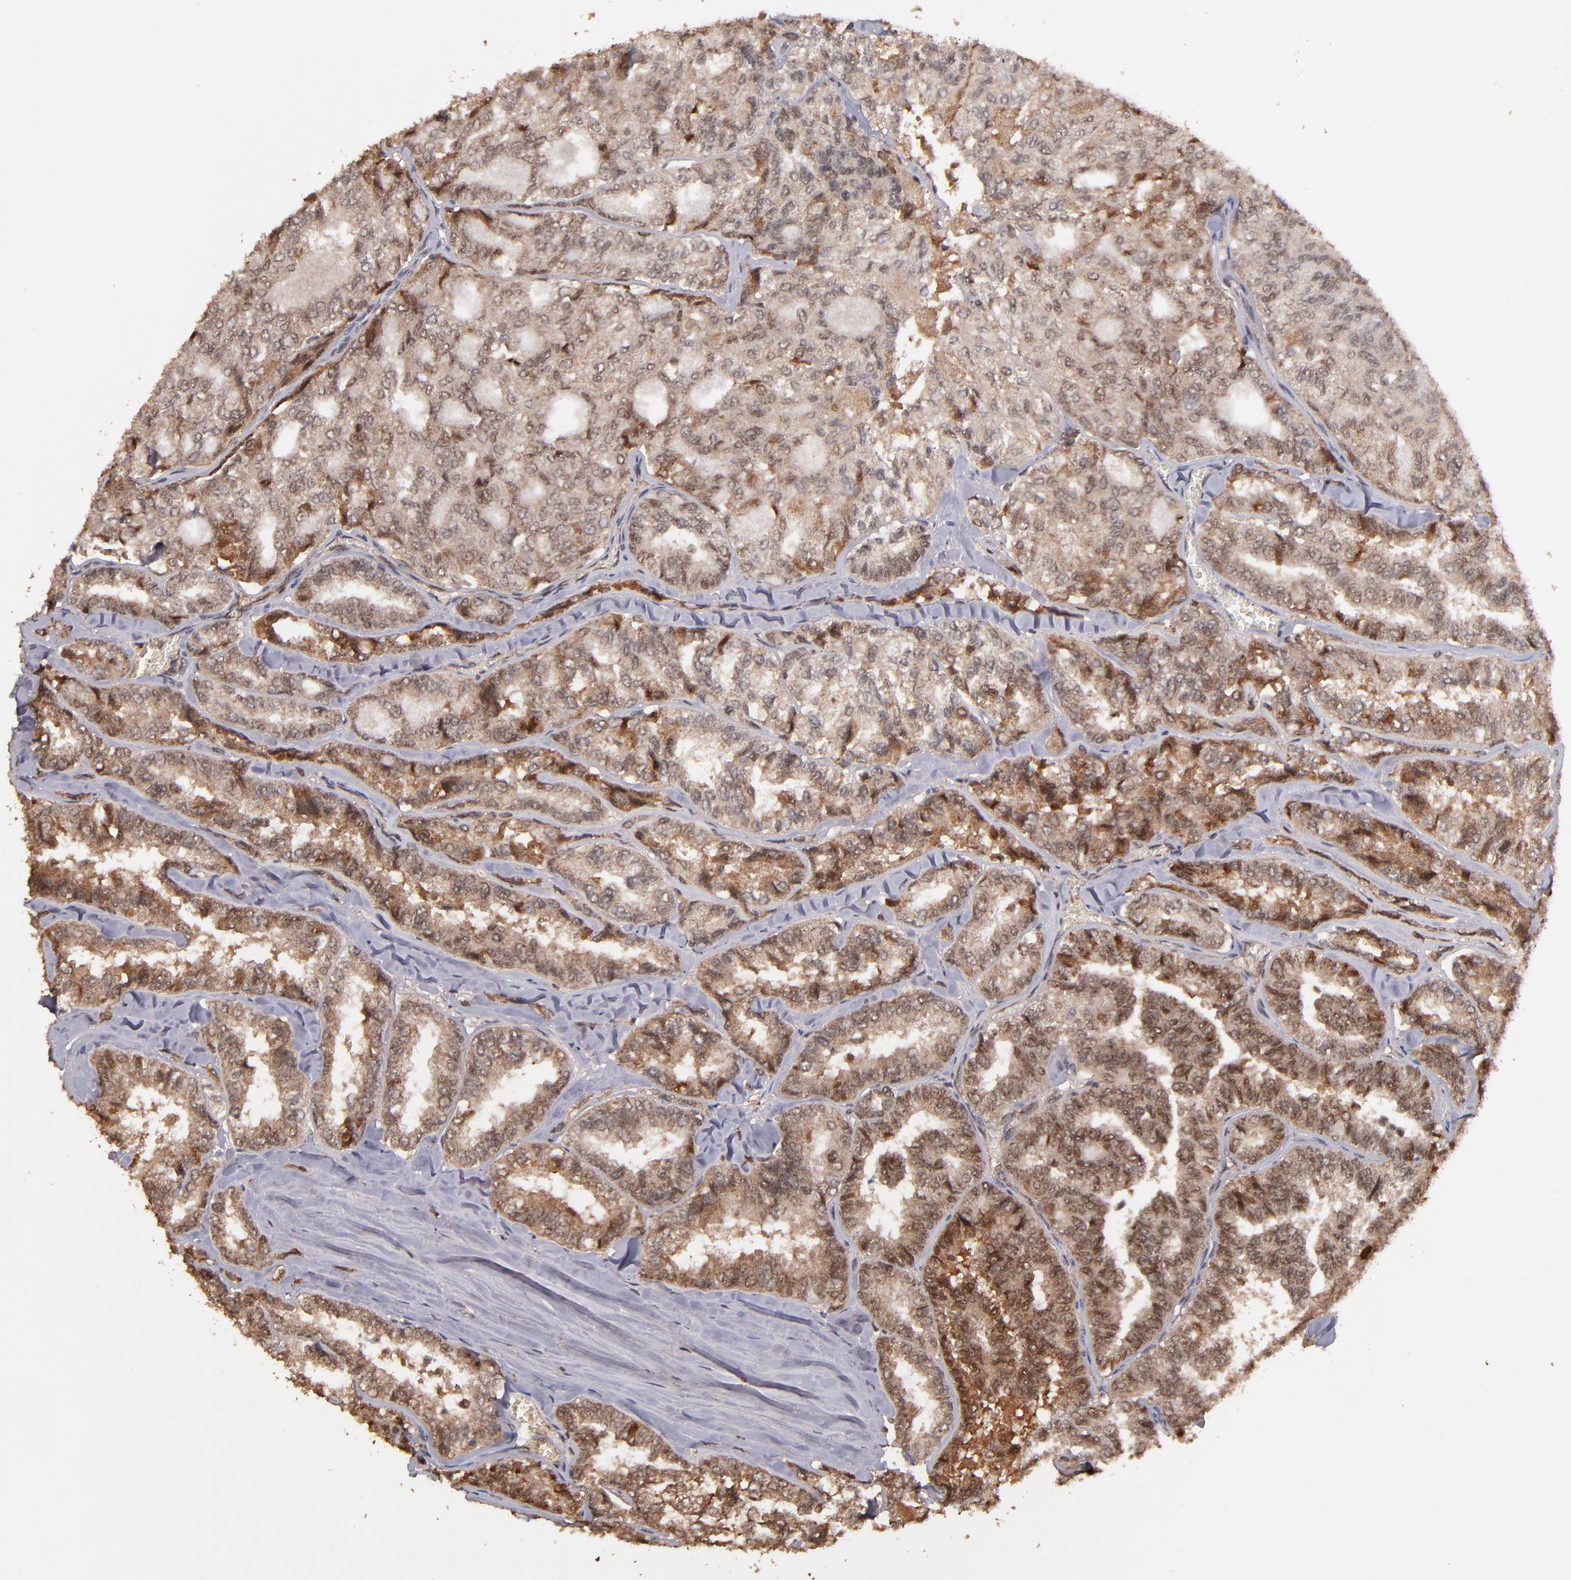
{"staining": {"intensity": "moderate", "quantity": ">75%", "location": "cytoplasmic/membranous,nuclear"}, "tissue": "thyroid cancer", "cell_type": "Tumor cells", "image_type": "cancer", "snomed": [{"axis": "morphology", "description": "Papillary adenocarcinoma, NOS"}, {"axis": "topography", "description": "Thyroid gland"}], "caption": "A photomicrograph showing moderate cytoplasmic/membranous and nuclear expression in approximately >75% of tumor cells in thyroid cancer (papillary adenocarcinoma), as visualized by brown immunohistochemical staining.", "gene": "EAPP", "patient": {"sex": "female", "age": 35}}